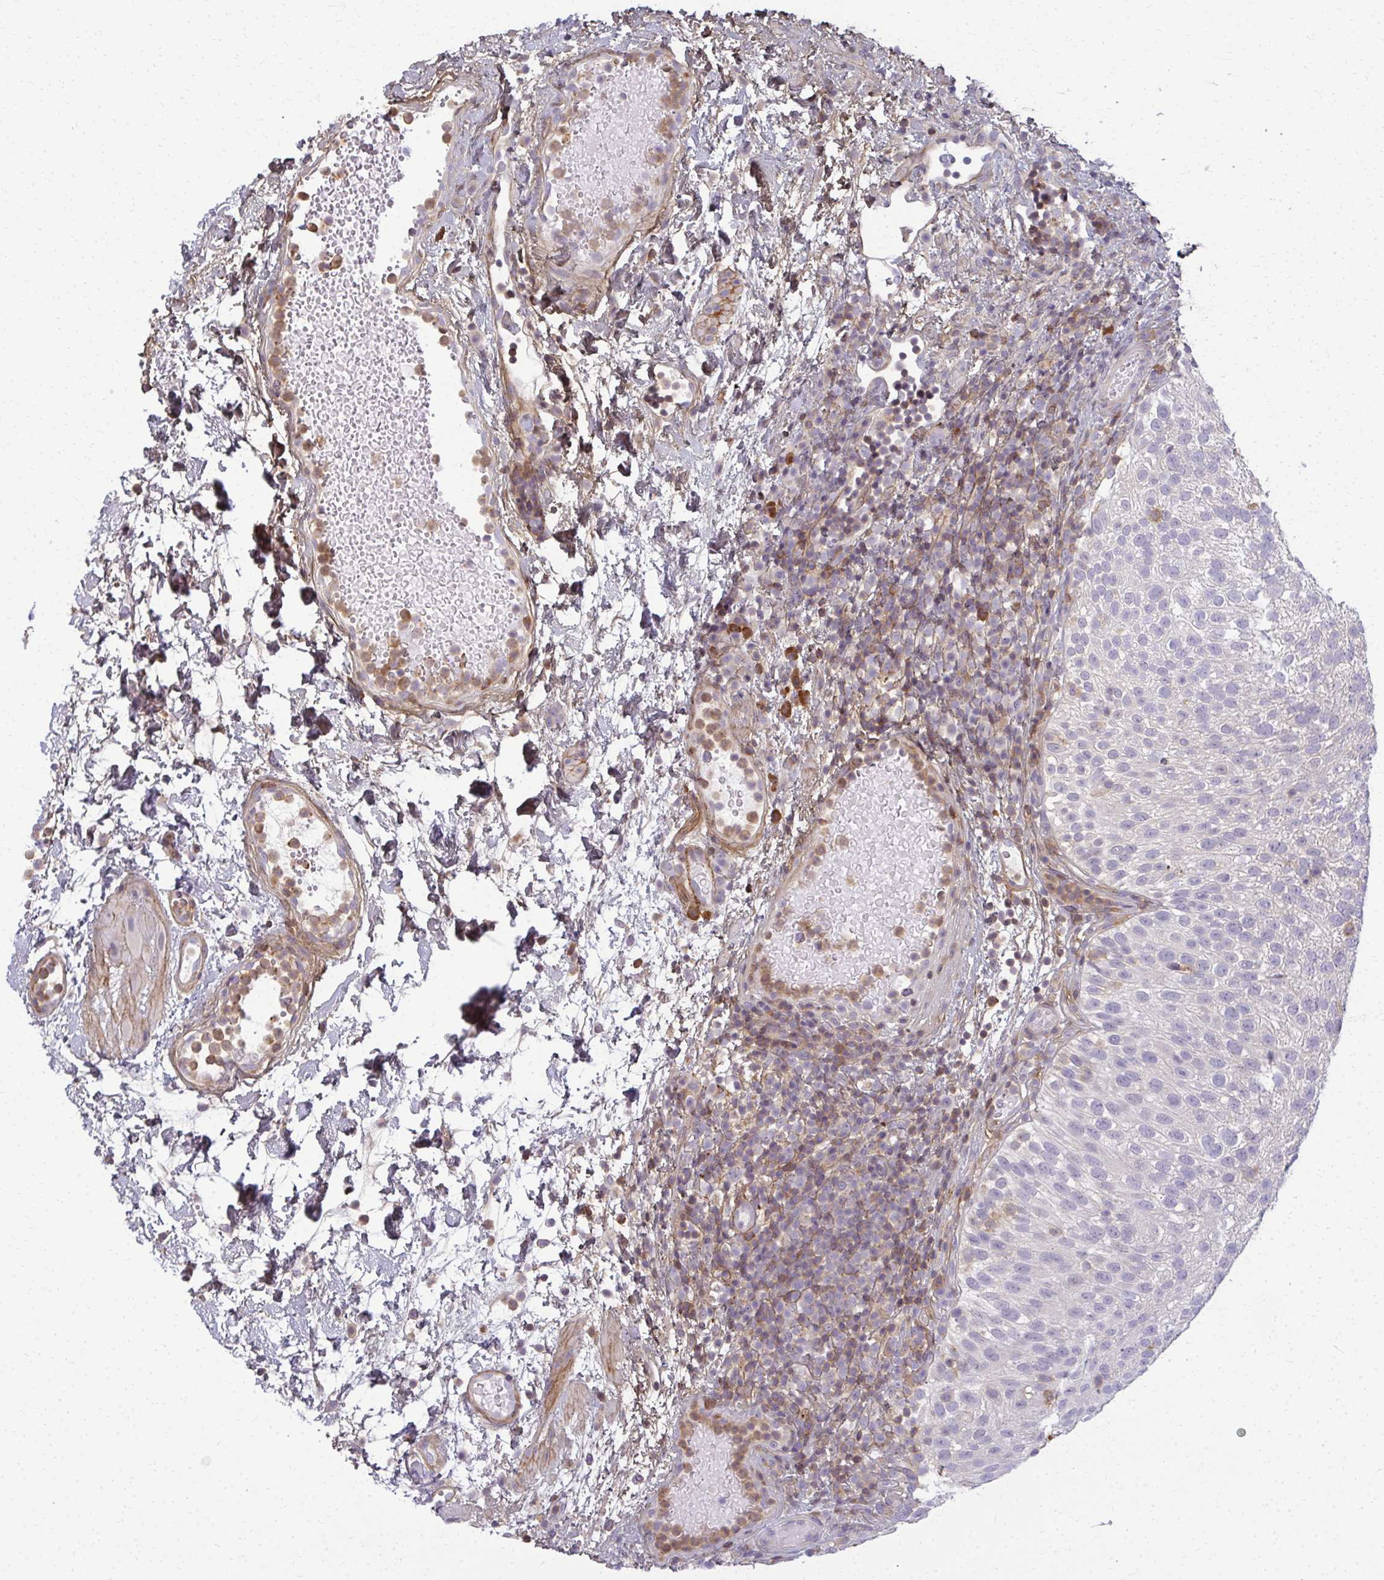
{"staining": {"intensity": "negative", "quantity": "none", "location": "none"}, "tissue": "urothelial cancer", "cell_type": "Tumor cells", "image_type": "cancer", "snomed": [{"axis": "morphology", "description": "Urothelial carcinoma, Low grade"}, {"axis": "topography", "description": "Urinary bladder"}], "caption": "Tumor cells are negative for protein expression in human urothelial cancer.", "gene": "AP5M1", "patient": {"sex": "male", "age": 78}}